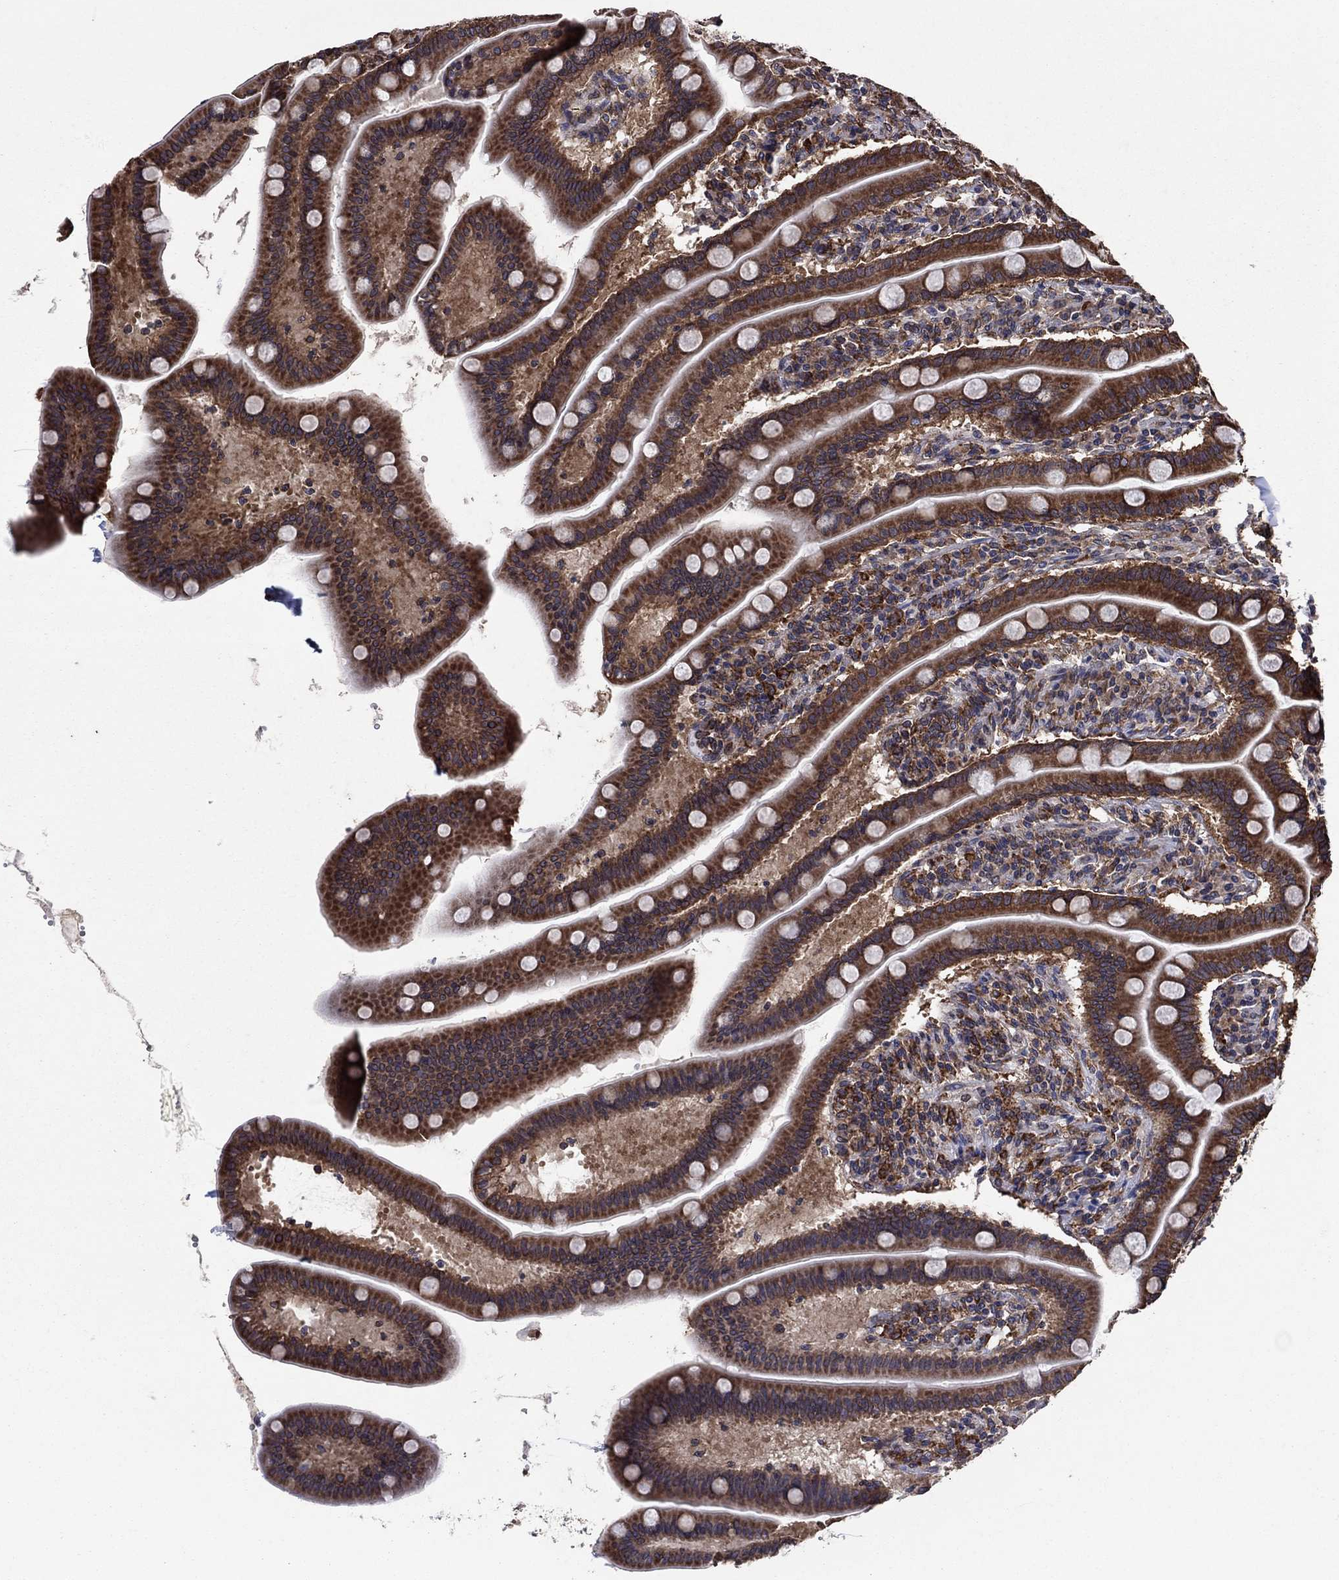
{"staining": {"intensity": "strong", "quantity": ">75%", "location": "cytoplasmic/membranous"}, "tissue": "small intestine", "cell_type": "Glandular cells", "image_type": "normal", "snomed": [{"axis": "morphology", "description": "Normal tissue, NOS"}, {"axis": "topography", "description": "Small intestine"}], "caption": "A brown stain labels strong cytoplasmic/membranous expression of a protein in glandular cells of benign human small intestine. (DAB (3,3'-diaminobenzidine) IHC, brown staining for protein, blue staining for nuclei).", "gene": "YBX1", "patient": {"sex": "male", "age": 66}}